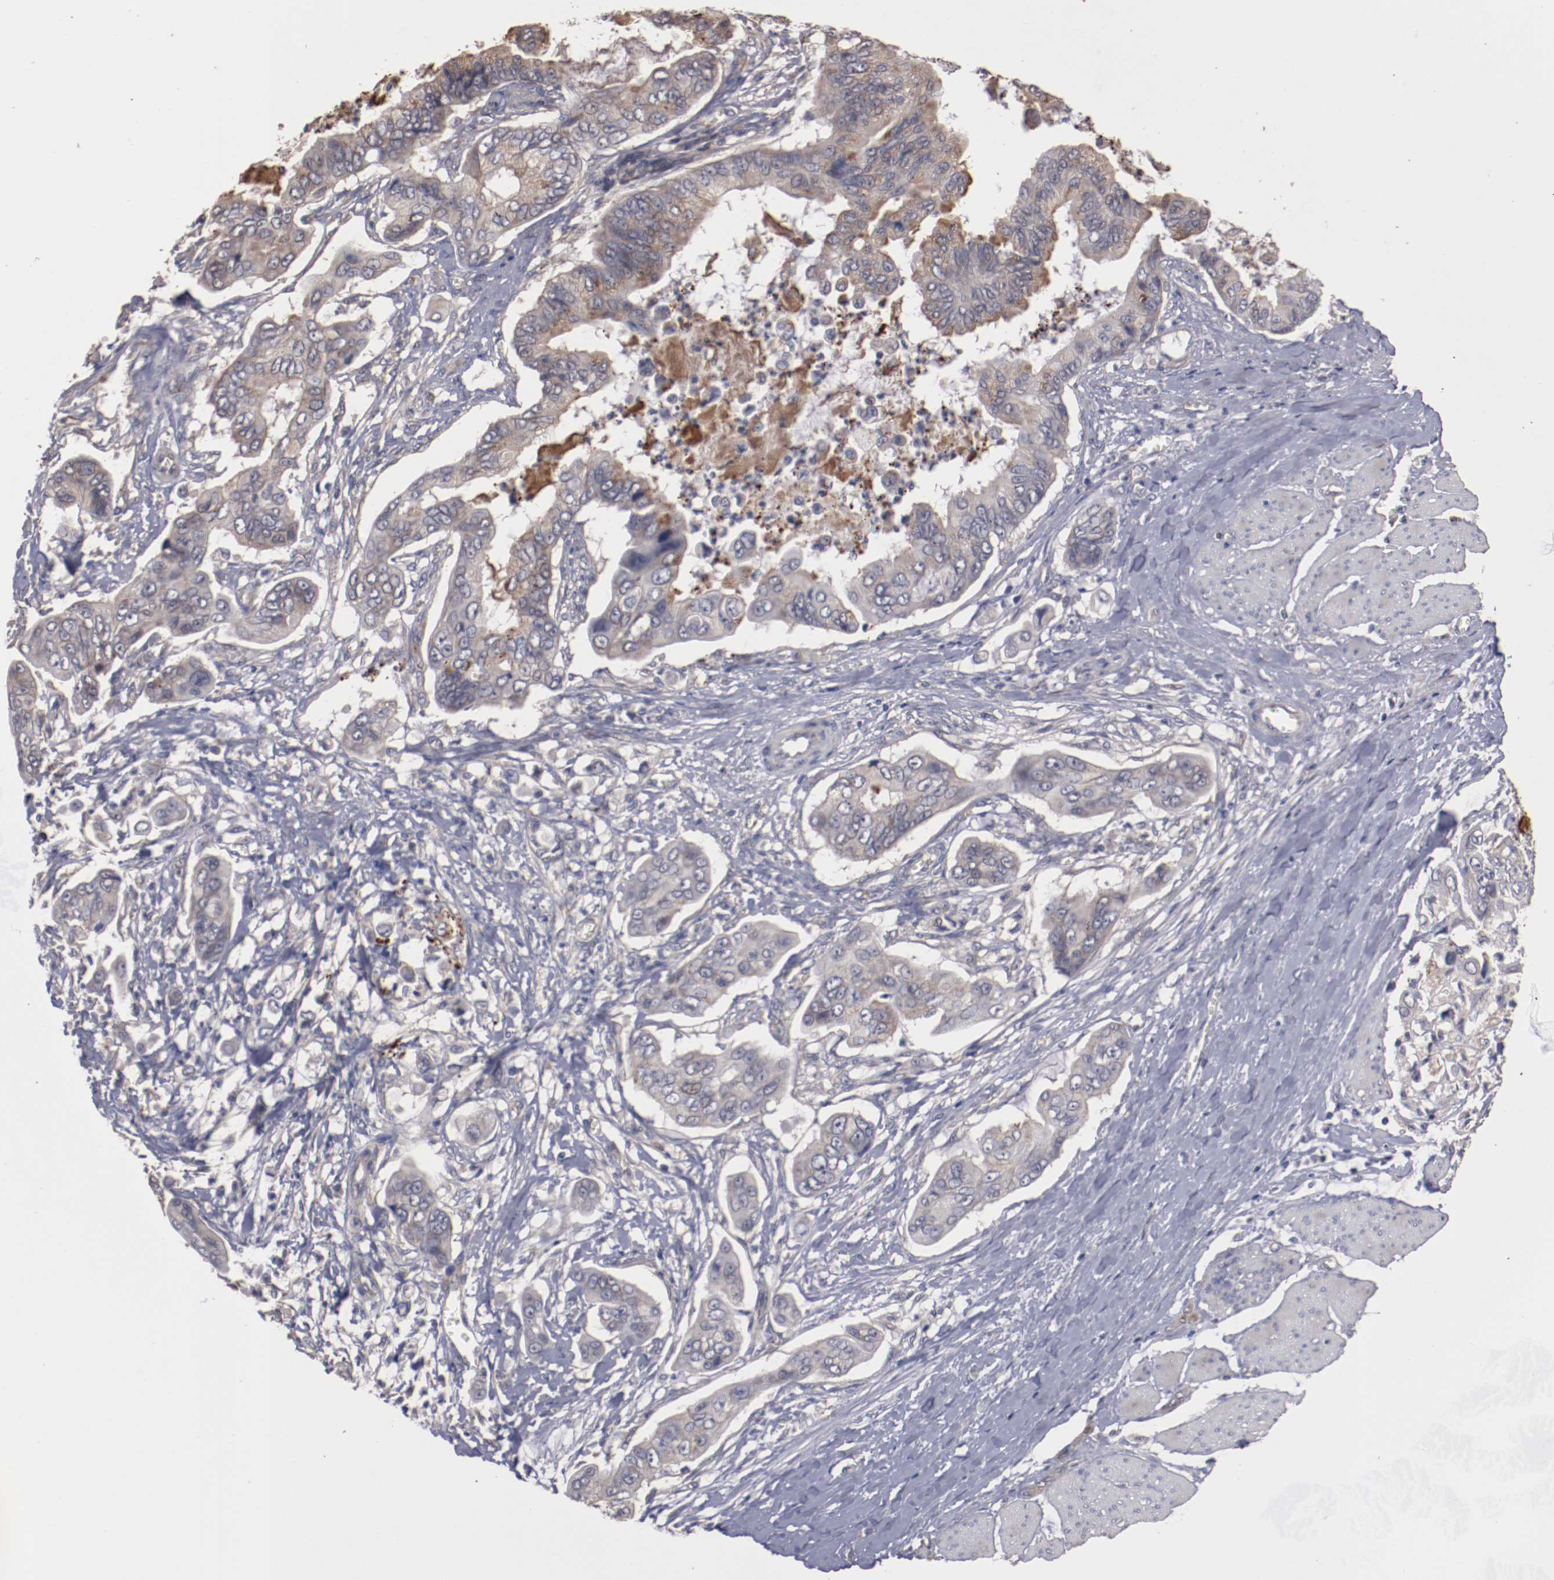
{"staining": {"intensity": "moderate", "quantity": ">75%", "location": "cytoplasmic/membranous"}, "tissue": "stomach cancer", "cell_type": "Tumor cells", "image_type": "cancer", "snomed": [{"axis": "morphology", "description": "Adenocarcinoma, NOS"}, {"axis": "topography", "description": "Stomach, upper"}], "caption": "A medium amount of moderate cytoplasmic/membranous expression is present in approximately >75% of tumor cells in adenocarcinoma (stomach) tissue.", "gene": "DIPK2B", "patient": {"sex": "male", "age": 80}}